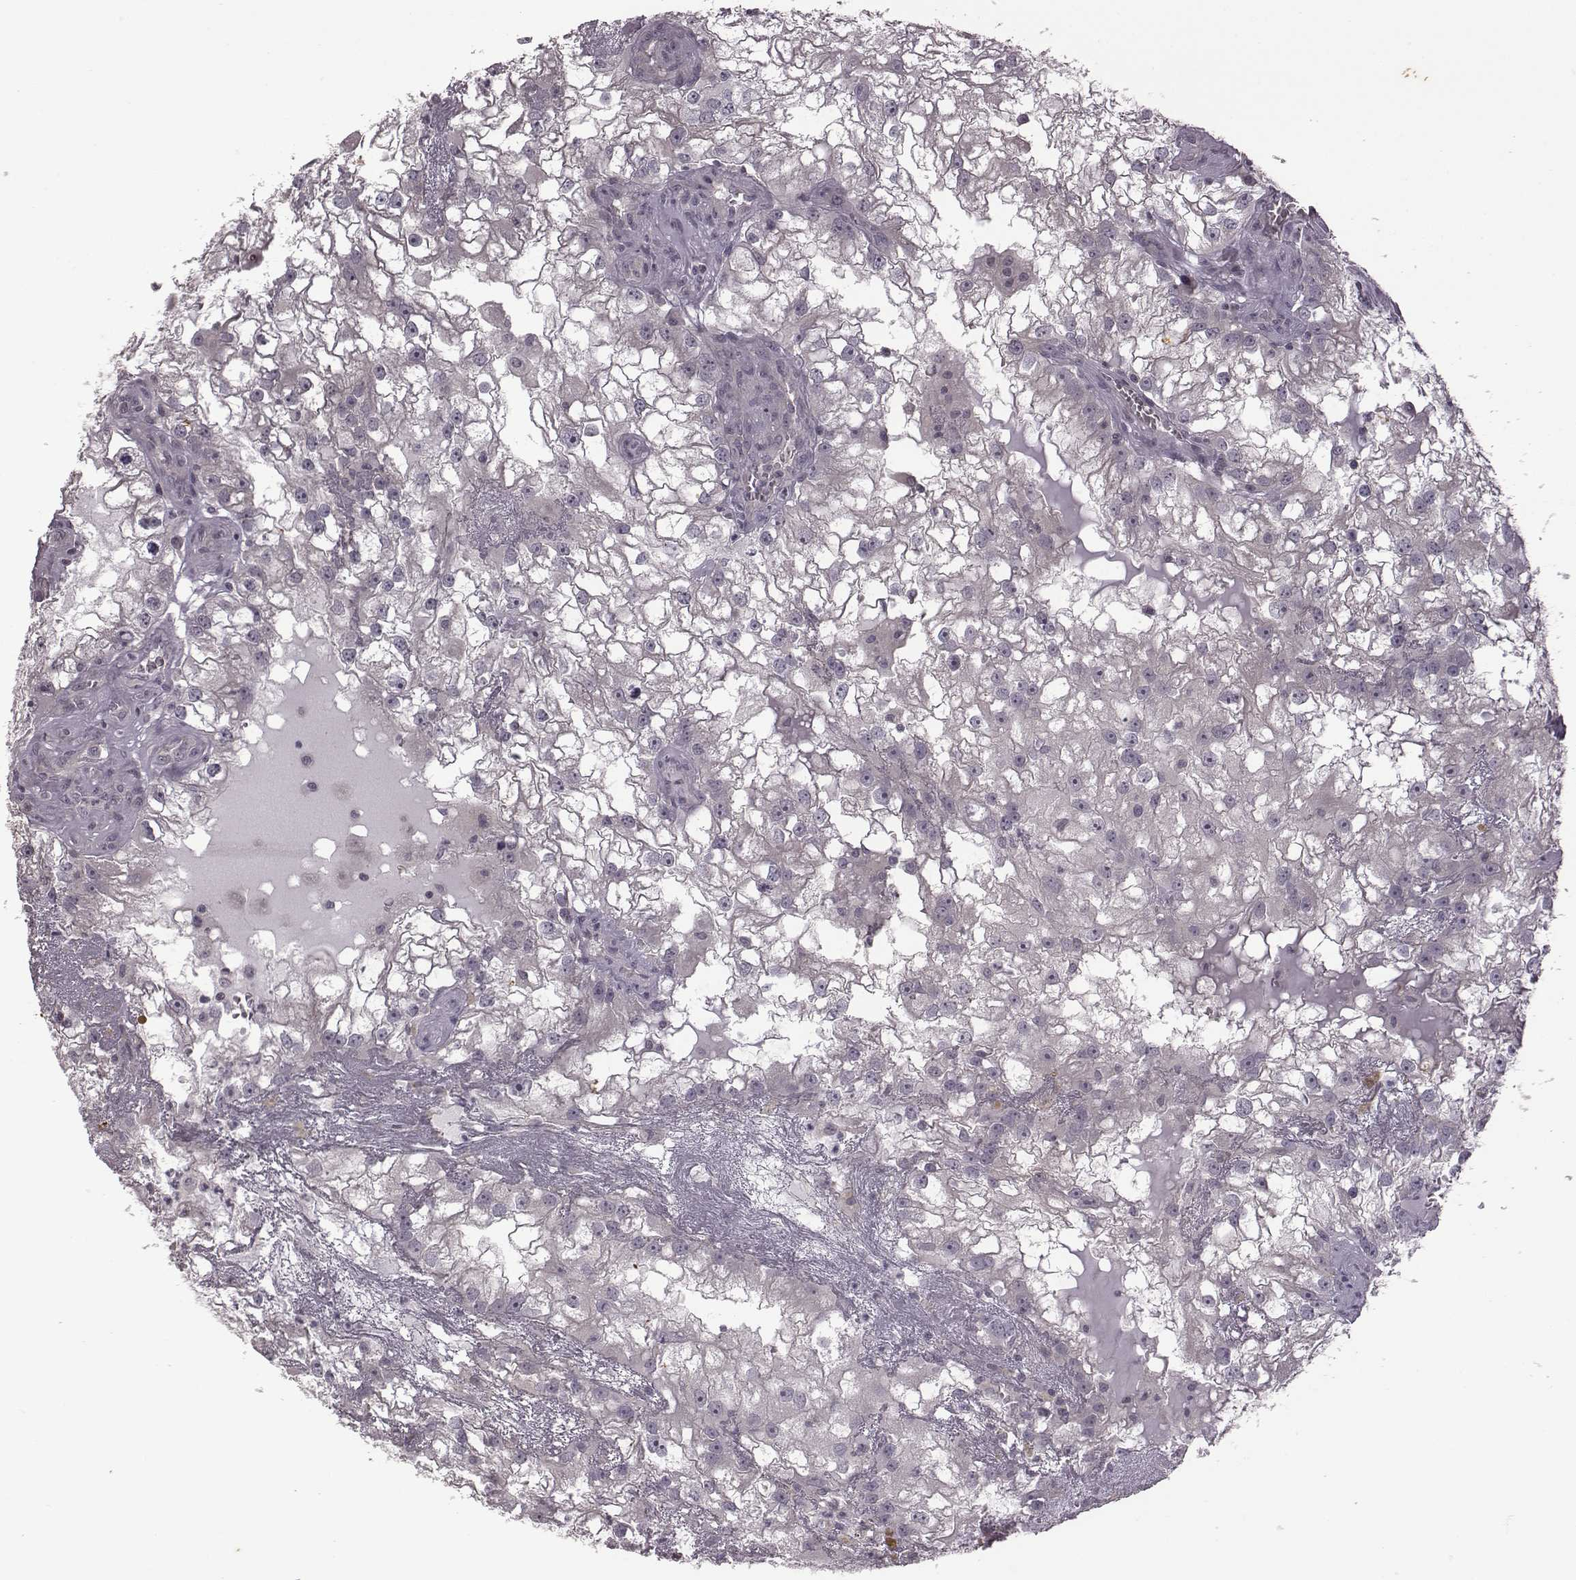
{"staining": {"intensity": "negative", "quantity": "none", "location": "none"}, "tissue": "renal cancer", "cell_type": "Tumor cells", "image_type": "cancer", "snomed": [{"axis": "morphology", "description": "Adenocarcinoma, NOS"}, {"axis": "topography", "description": "Kidney"}], "caption": "Tumor cells are negative for protein expression in human adenocarcinoma (renal). (DAB (3,3'-diaminobenzidine) immunohistochemistry (IHC) visualized using brightfield microscopy, high magnification).", "gene": "BICDL1", "patient": {"sex": "male", "age": 59}}